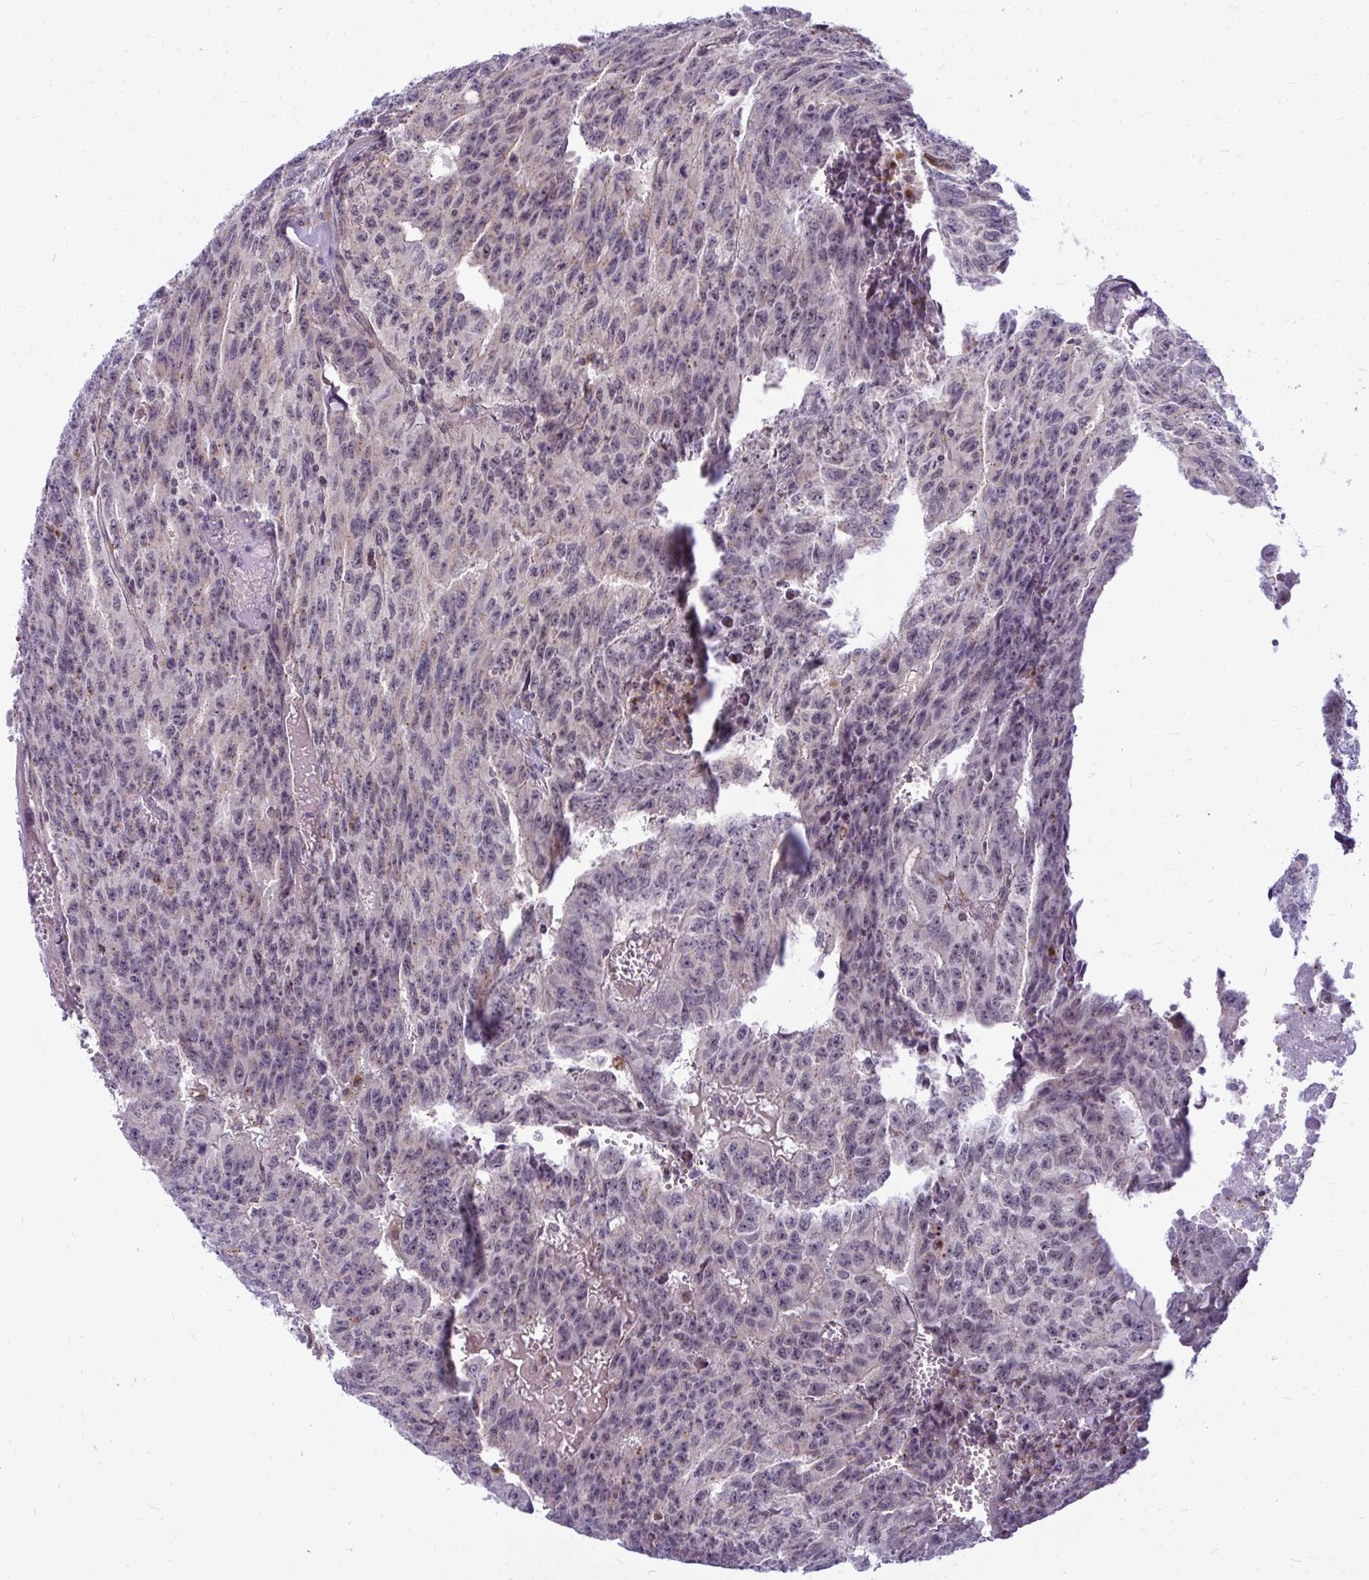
{"staining": {"intensity": "weak", "quantity": "<25%", "location": "cytoplasmic/membranous"}, "tissue": "testis cancer", "cell_type": "Tumor cells", "image_type": "cancer", "snomed": [{"axis": "morphology", "description": "Carcinoma, Embryonal, NOS"}, {"axis": "morphology", "description": "Teratoma, malignant, NOS"}, {"axis": "topography", "description": "Testis"}], "caption": "This is a image of immunohistochemistry (IHC) staining of testis malignant teratoma, which shows no expression in tumor cells.", "gene": "ZSCAN25", "patient": {"sex": "male", "age": 24}}